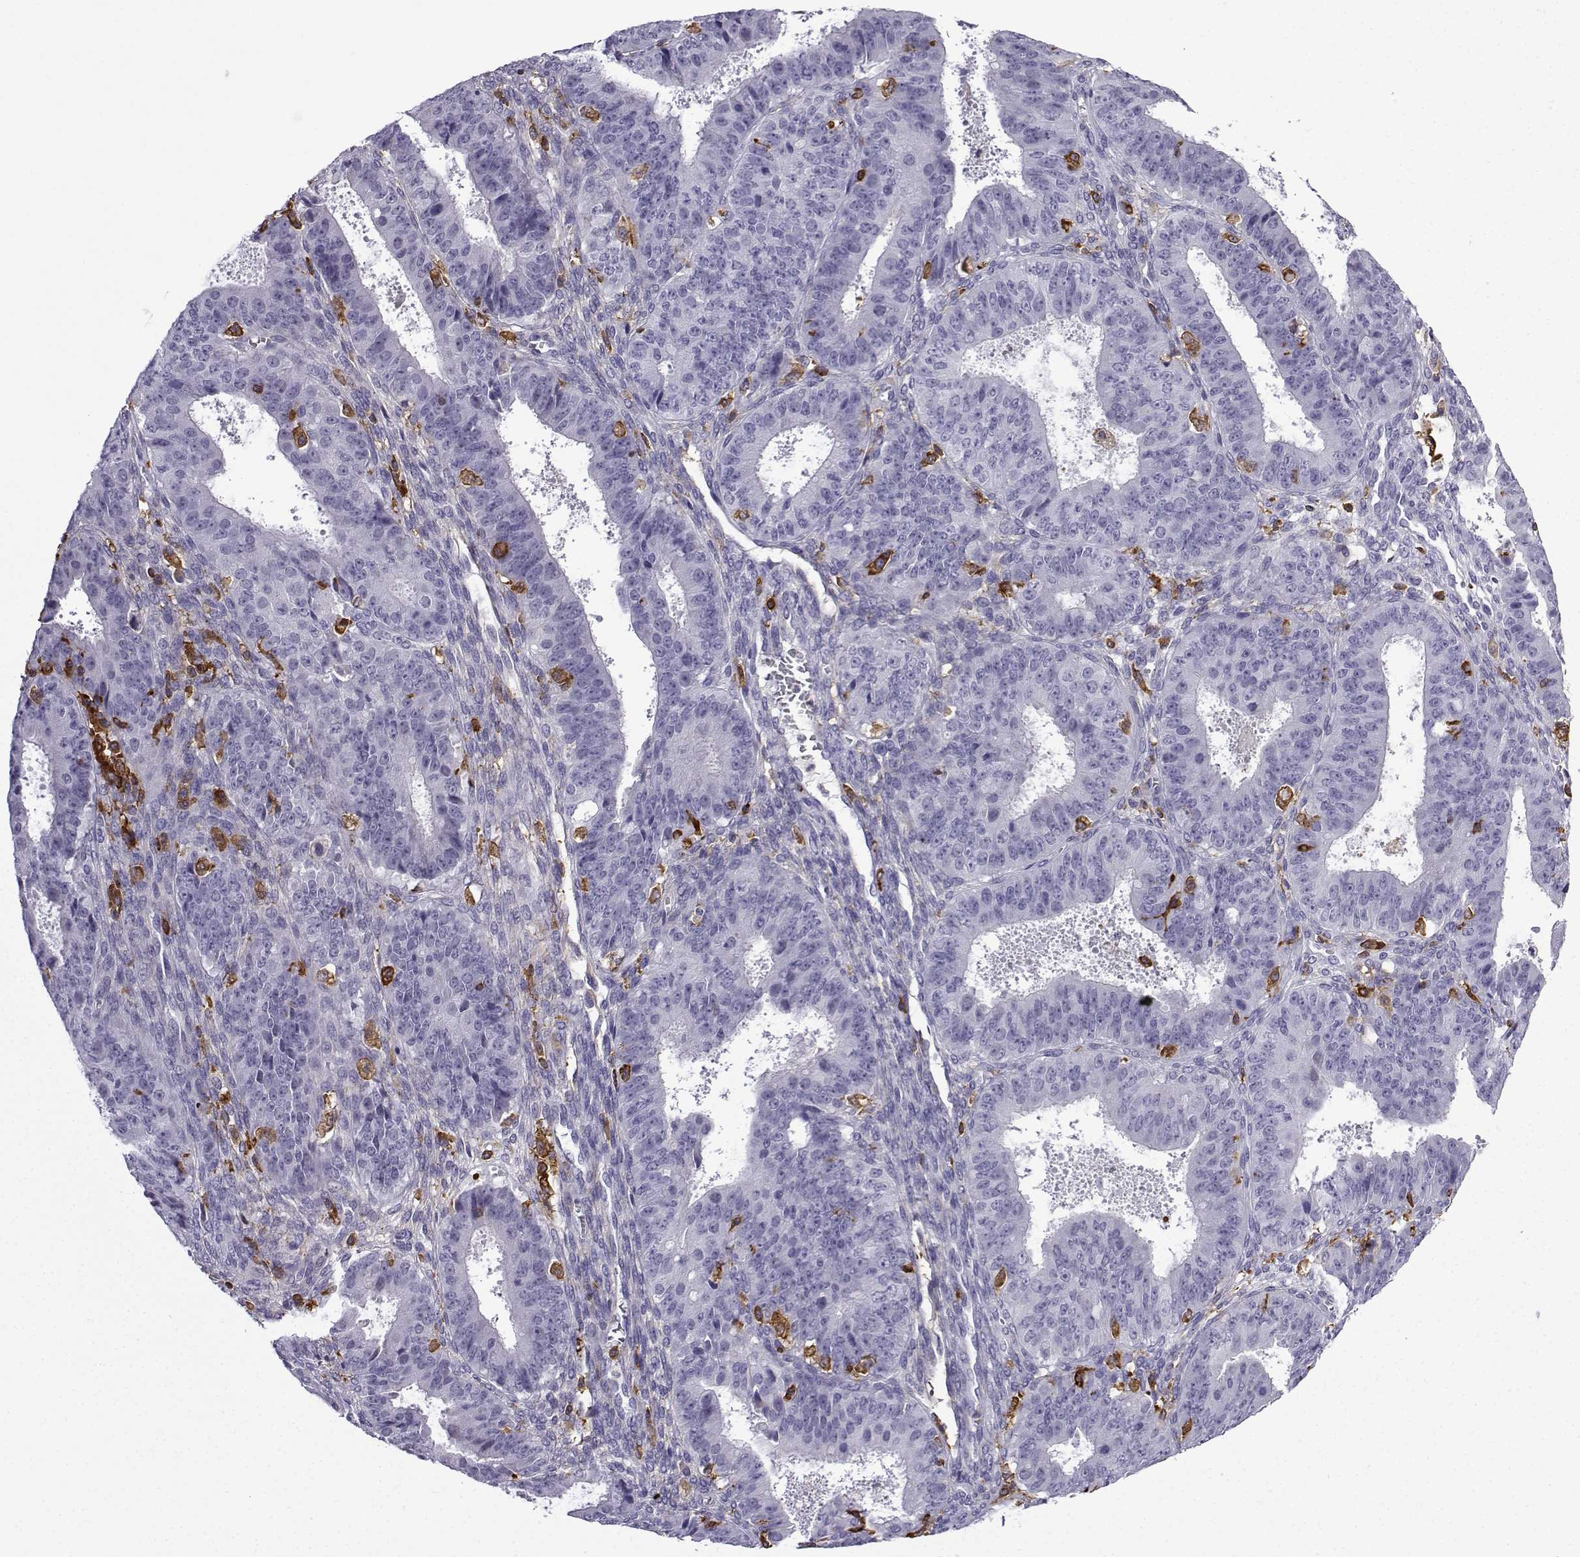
{"staining": {"intensity": "negative", "quantity": "none", "location": "none"}, "tissue": "ovarian cancer", "cell_type": "Tumor cells", "image_type": "cancer", "snomed": [{"axis": "morphology", "description": "Carcinoma, endometroid"}, {"axis": "topography", "description": "Ovary"}], "caption": "Endometroid carcinoma (ovarian) was stained to show a protein in brown. There is no significant expression in tumor cells.", "gene": "DOCK10", "patient": {"sex": "female", "age": 42}}